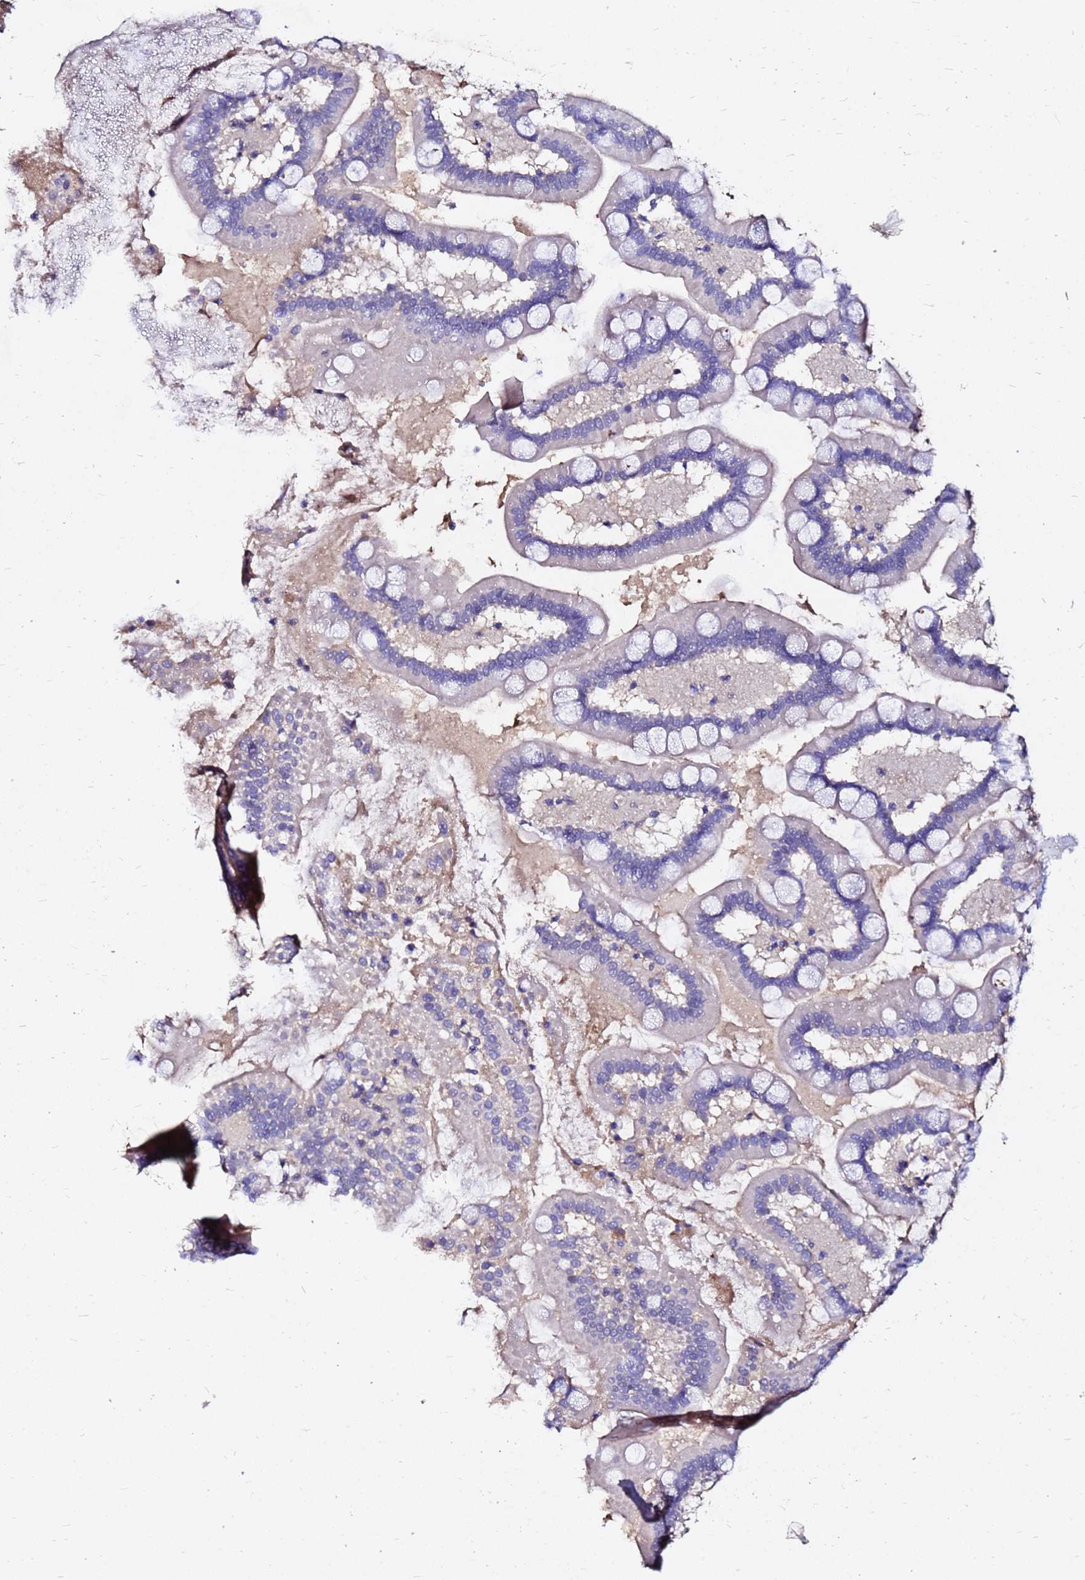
{"staining": {"intensity": "negative", "quantity": "none", "location": "none"}, "tissue": "small intestine", "cell_type": "Glandular cells", "image_type": "normal", "snomed": [{"axis": "morphology", "description": "Normal tissue, NOS"}, {"axis": "topography", "description": "Small intestine"}], "caption": "Image shows no protein staining in glandular cells of unremarkable small intestine.", "gene": "FAM183A", "patient": {"sex": "female", "age": 64}}